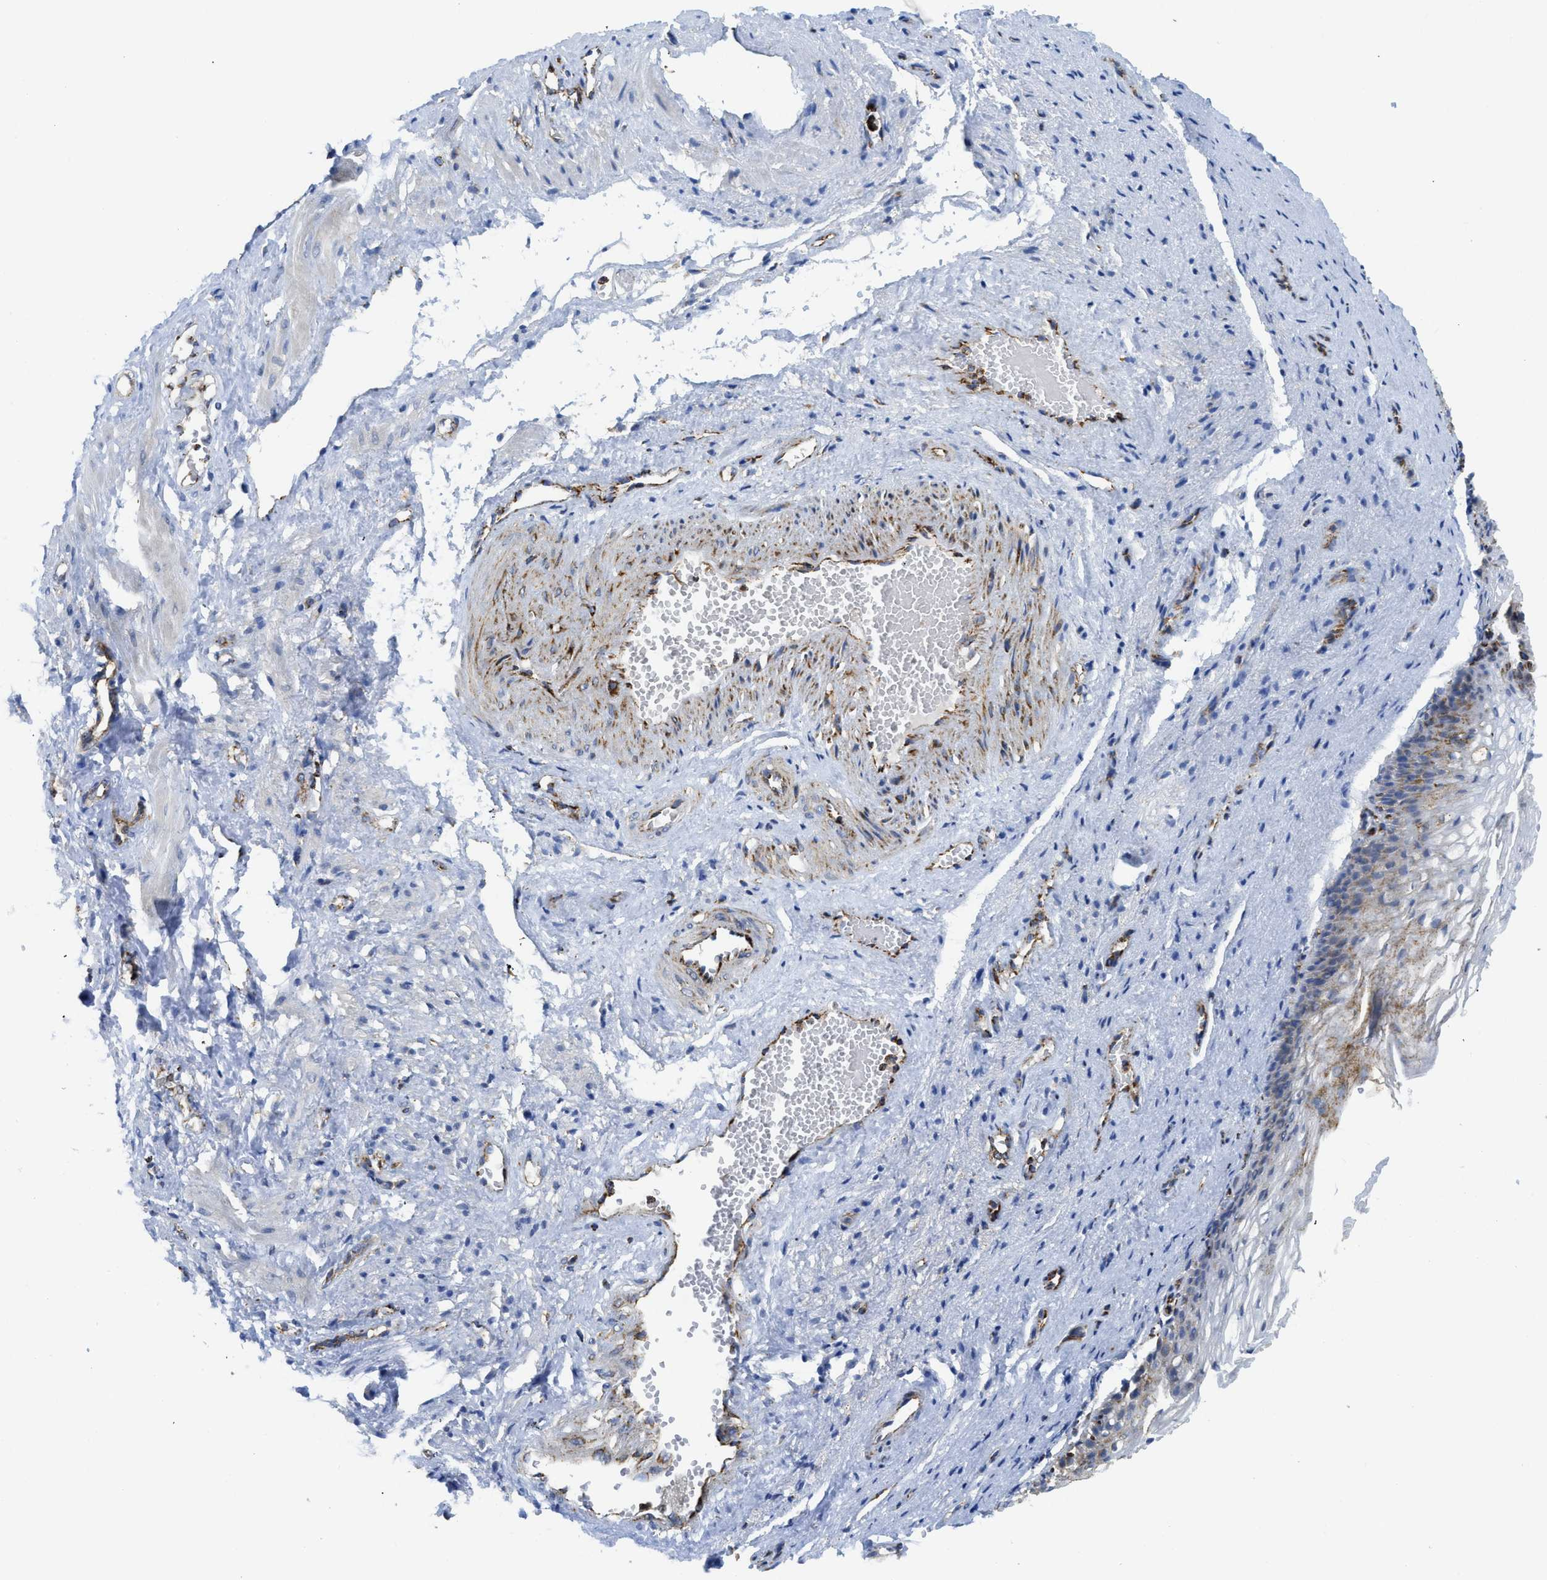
{"staining": {"intensity": "weak", "quantity": "<25%", "location": "cytoplasmic/membranous"}, "tissue": "vagina", "cell_type": "Squamous epithelial cells", "image_type": "normal", "snomed": [{"axis": "morphology", "description": "Normal tissue, NOS"}, {"axis": "topography", "description": "Vagina"}], "caption": "An immunohistochemistry photomicrograph of benign vagina is shown. There is no staining in squamous epithelial cells of vagina. (DAB (3,3'-diaminobenzidine) immunohistochemistry (IHC) with hematoxylin counter stain).", "gene": "SQOR", "patient": {"sex": "female", "age": 34}}